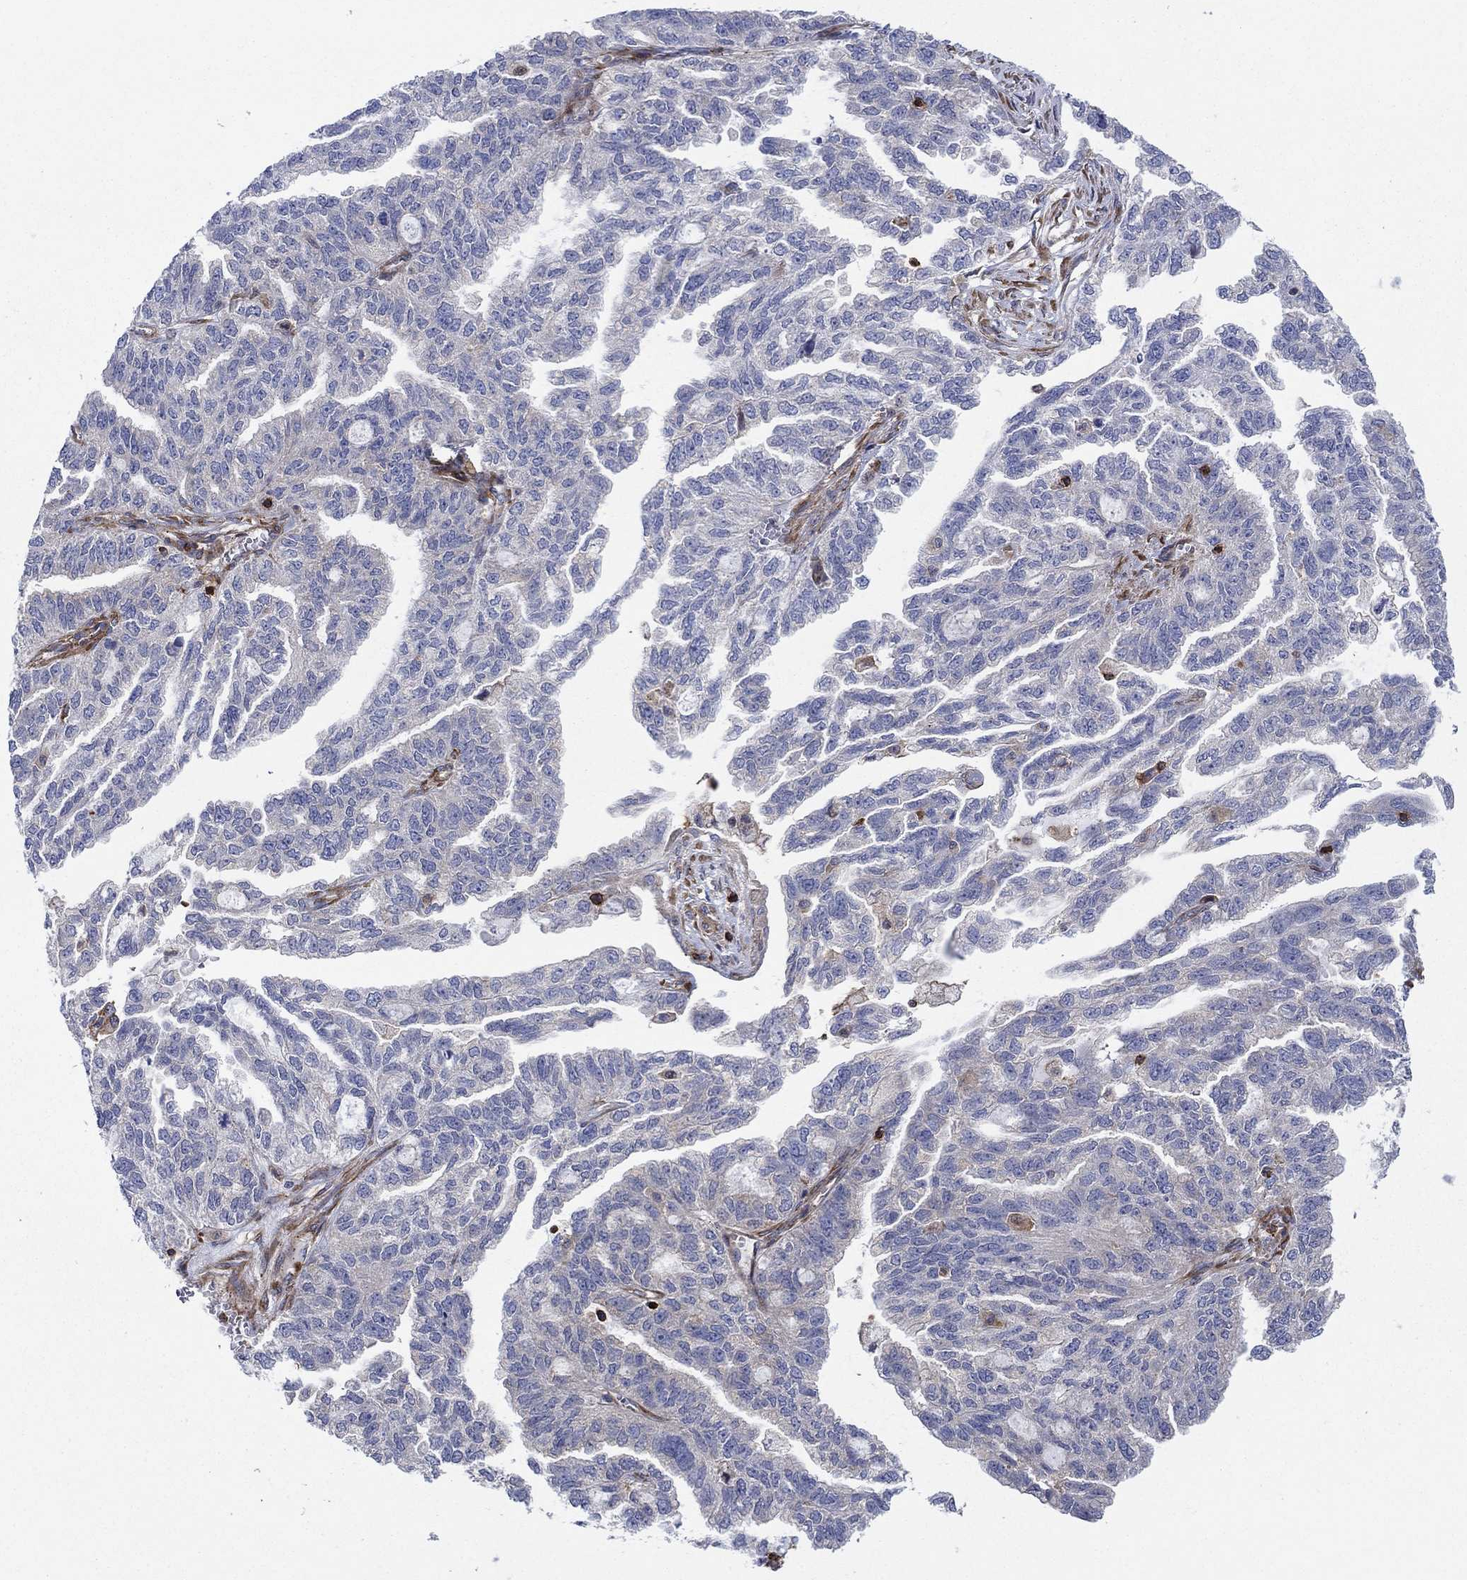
{"staining": {"intensity": "negative", "quantity": "none", "location": "none"}, "tissue": "ovarian cancer", "cell_type": "Tumor cells", "image_type": "cancer", "snomed": [{"axis": "morphology", "description": "Cystadenocarcinoma, serous, NOS"}, {"axis": "topography", "description": "Ovary"}], "caption": "Immunohistochemistry (IHC) of ovarian serous cystadenocarcinoma shows no positivity in tumor cells. (DAB (3,3'-diaminobenzidine) immunohistochemistry (IHC) visualized using brightfield microscopy, high magnification).", "gene": "PAG1", "patient": {"sex": "female", "age": 51}}